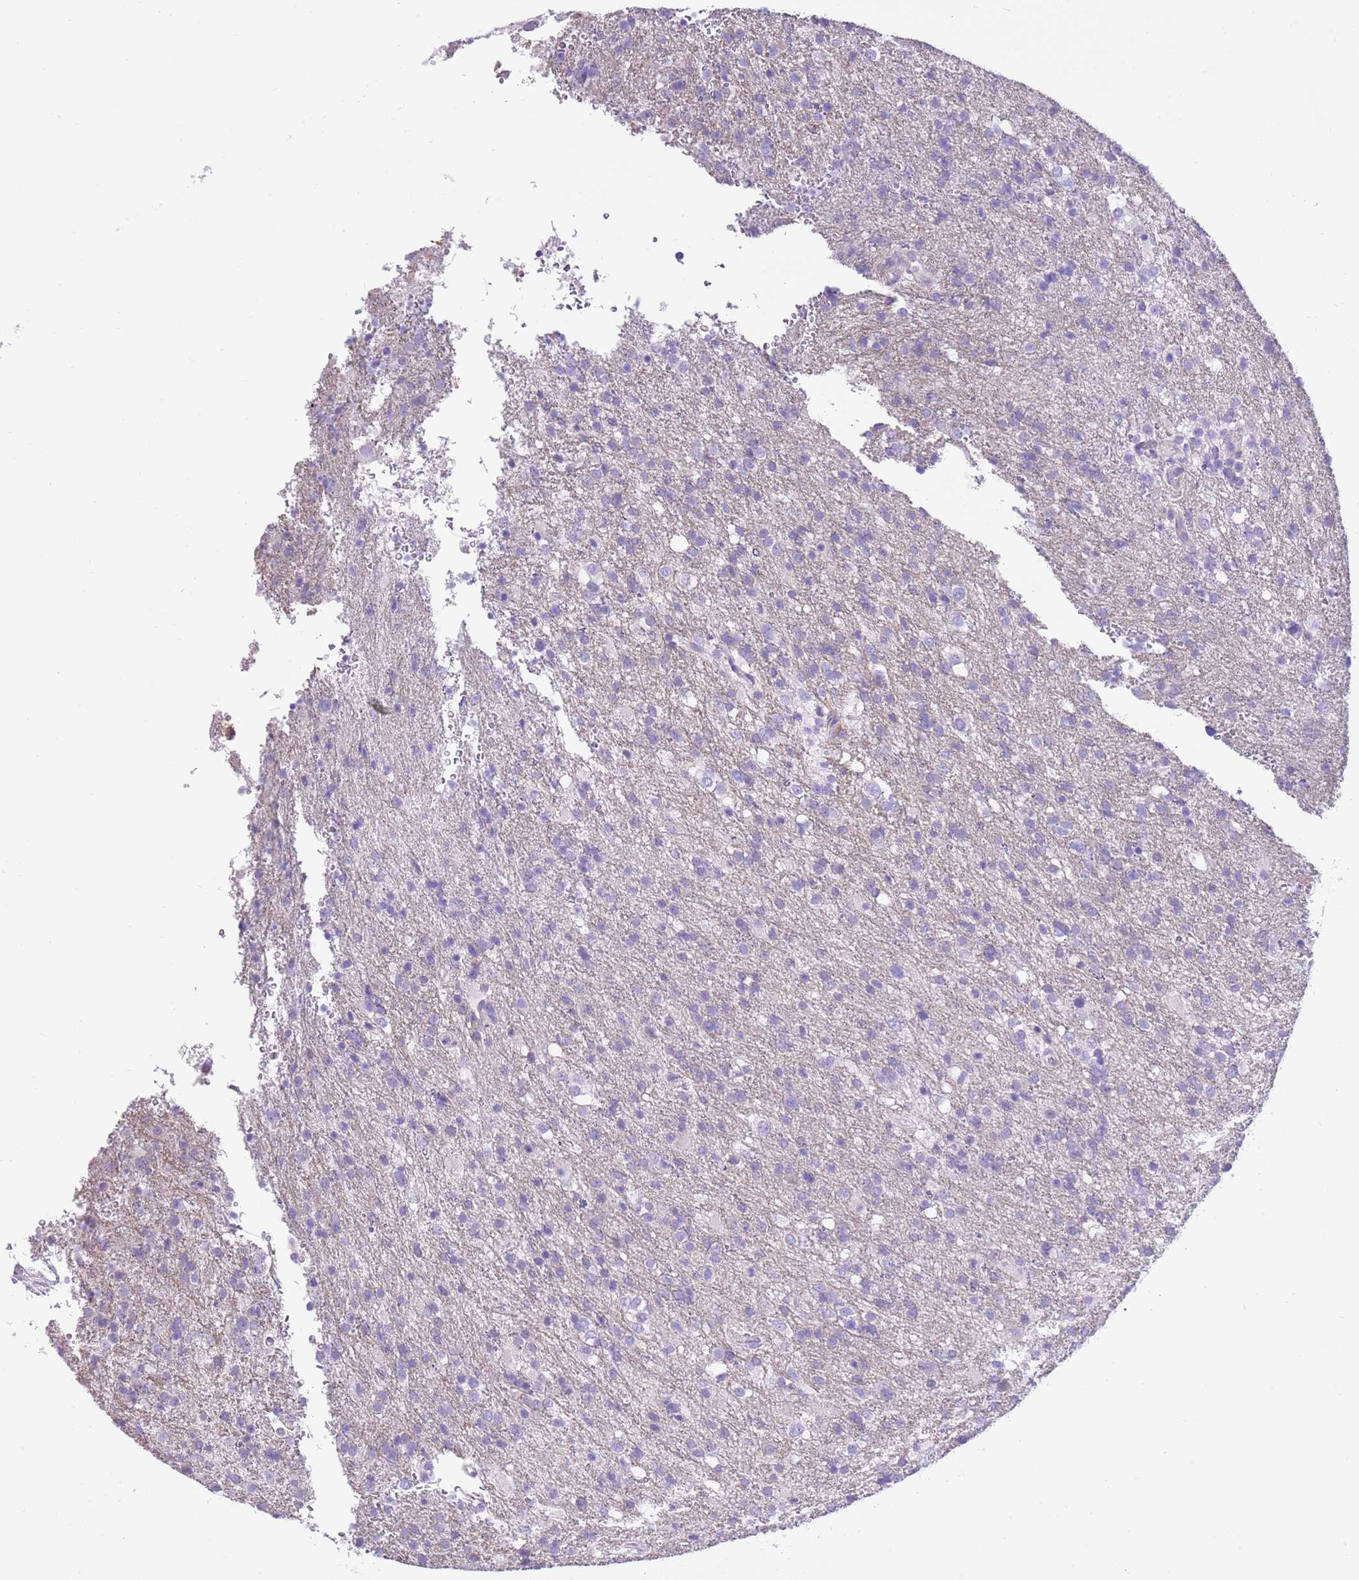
{"staining": {"intensity": "negative", "quantity": "none", "location": "none"}, "tissue": "glioma", "cell_type": "Tumor cells", "image_type": "cancer", "snomed": [{"axis": "morphology", "description": "Glioma, malignant, High grade"}, {"axis": "topography", "description": "Brain"}], "caption": "Tumor cells are negative for brown protein staining in glioma.", "gene": "AAR2", "patient": {"sex": "female", "age": 74}}